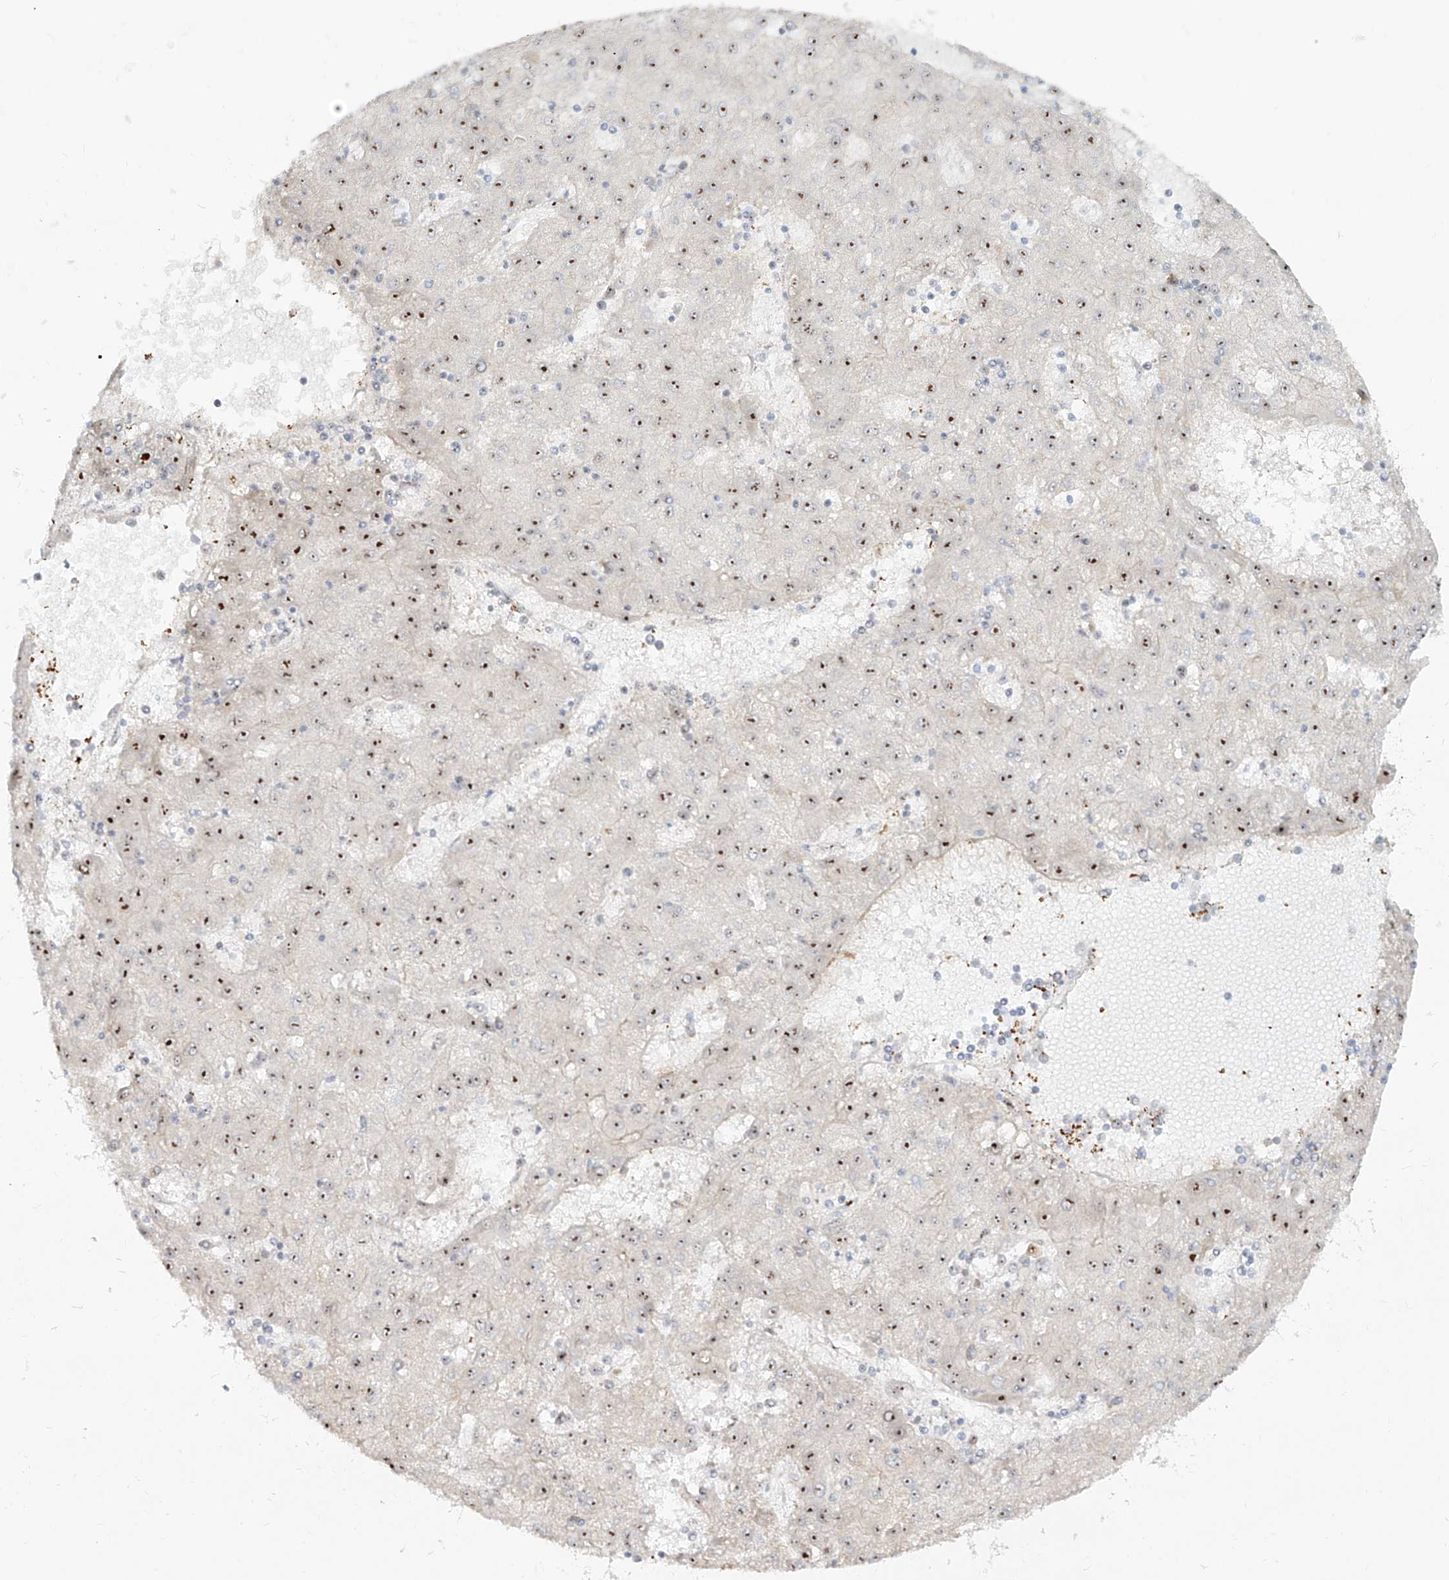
{"staining": {"intensity": "moderate", "quantity": ">75%", "location": "nuclear"}, "tissue": "liver cancer", "cell_type": "Tumor cells", "image_type": "cancer", "snomed": [{"axis": "morphology", "description": "Carcinoma, Hepatocellular, NOS"}, {"axis": "topography", "description": "Liver"}], "caption": "Tumor cells demonstrate moderate nuclear expression in approximately >75% of cells in liver hepatocellular carcinoma.", "gene": "BYSL", "patient": {"sex": "male", "age": 72}}